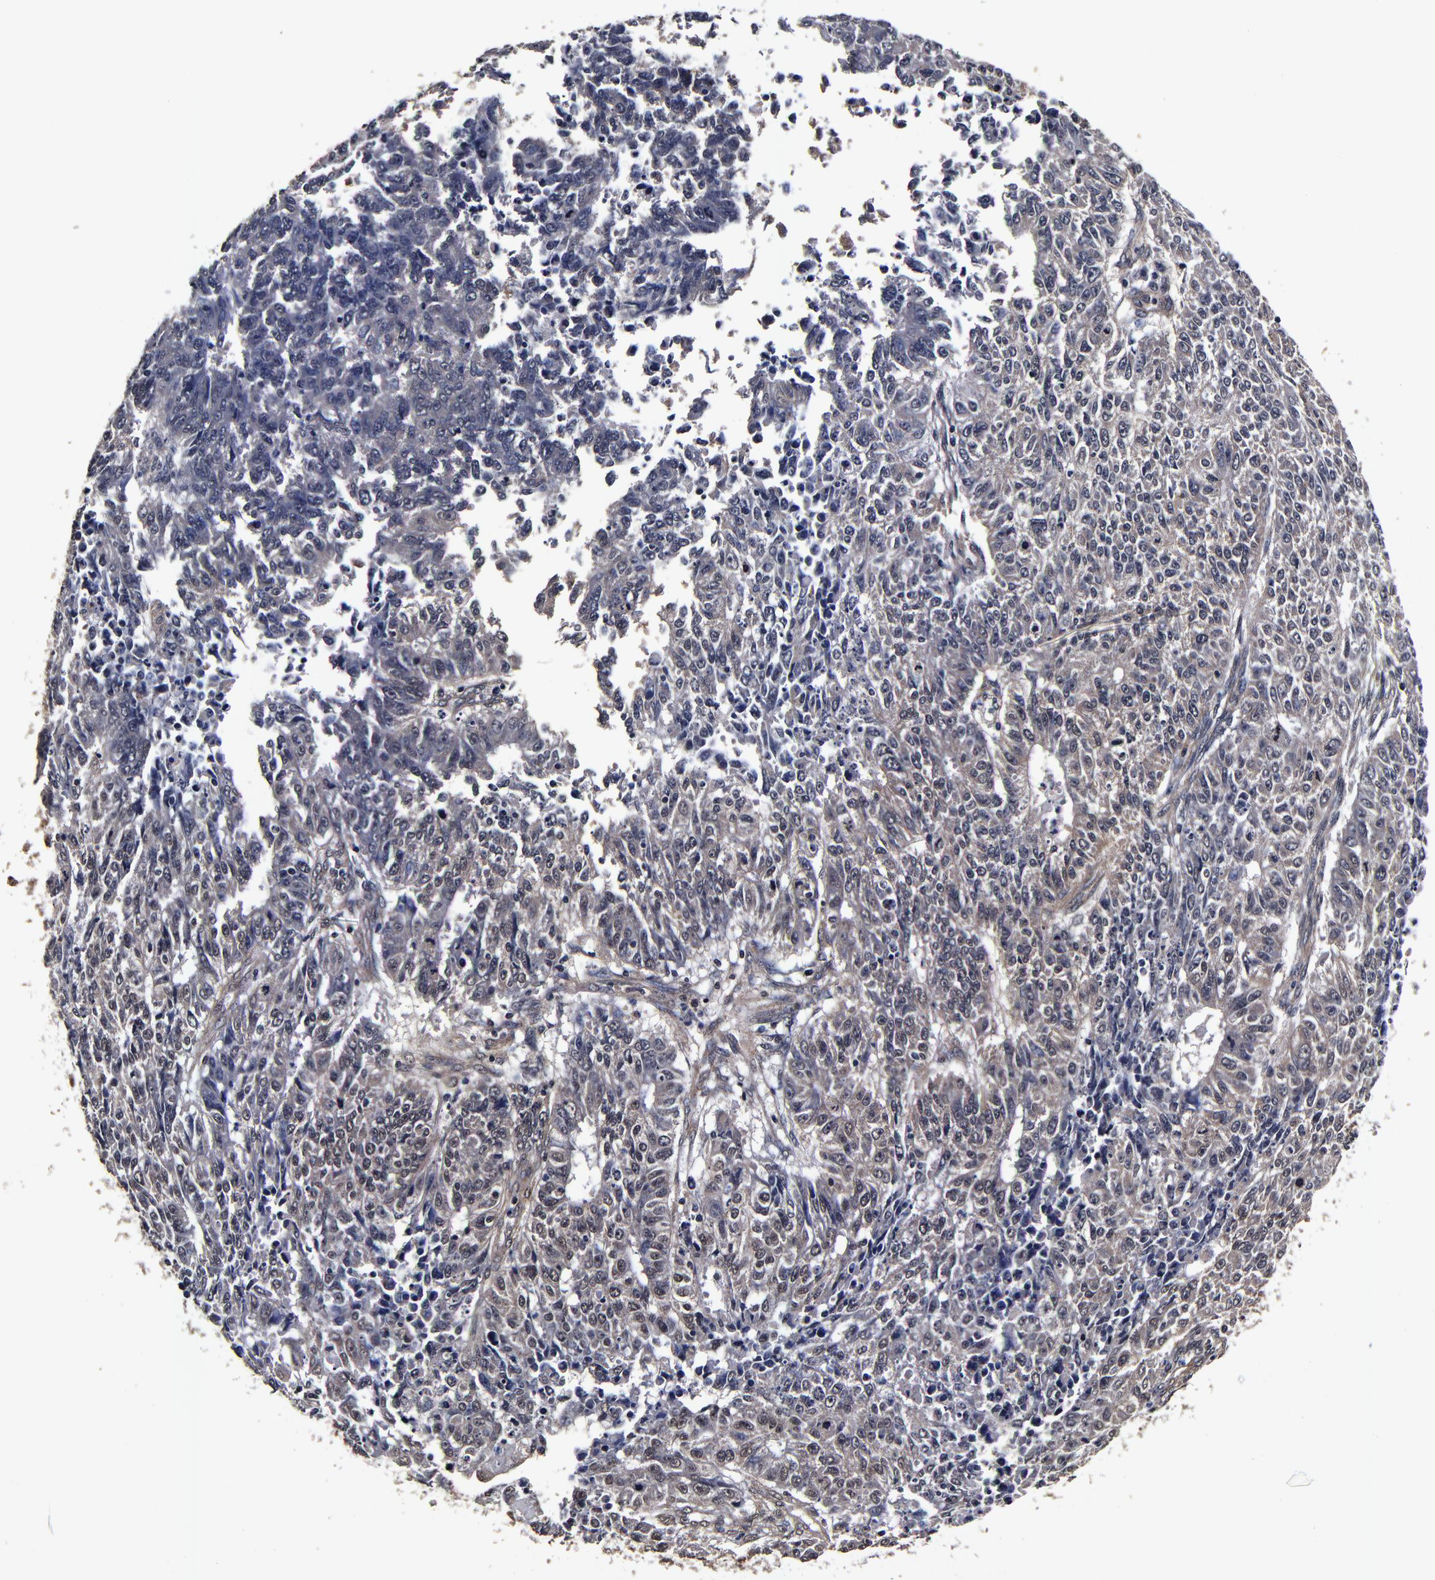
{"staining": {"intensity": "weak", "quantity": ">75%", "location": "cytoplasmic/membranous"}, "tissue": "endometrial cancer", "cell_type": "Tumor cells", "image_type": "cancer", "snomed": [{"axis": "morphology", "description": "Adenocarcinoma, NOS"}, {"axis": "topography", "description": "Endometrium"}], "caption": "Endometrial adenocarcinoma tissue demonstrates weak cytoplasmic/membranous staining in about >75% of tumor cells", "gene": "MMP15", "patient": {"sex": "female", "age": 42}}